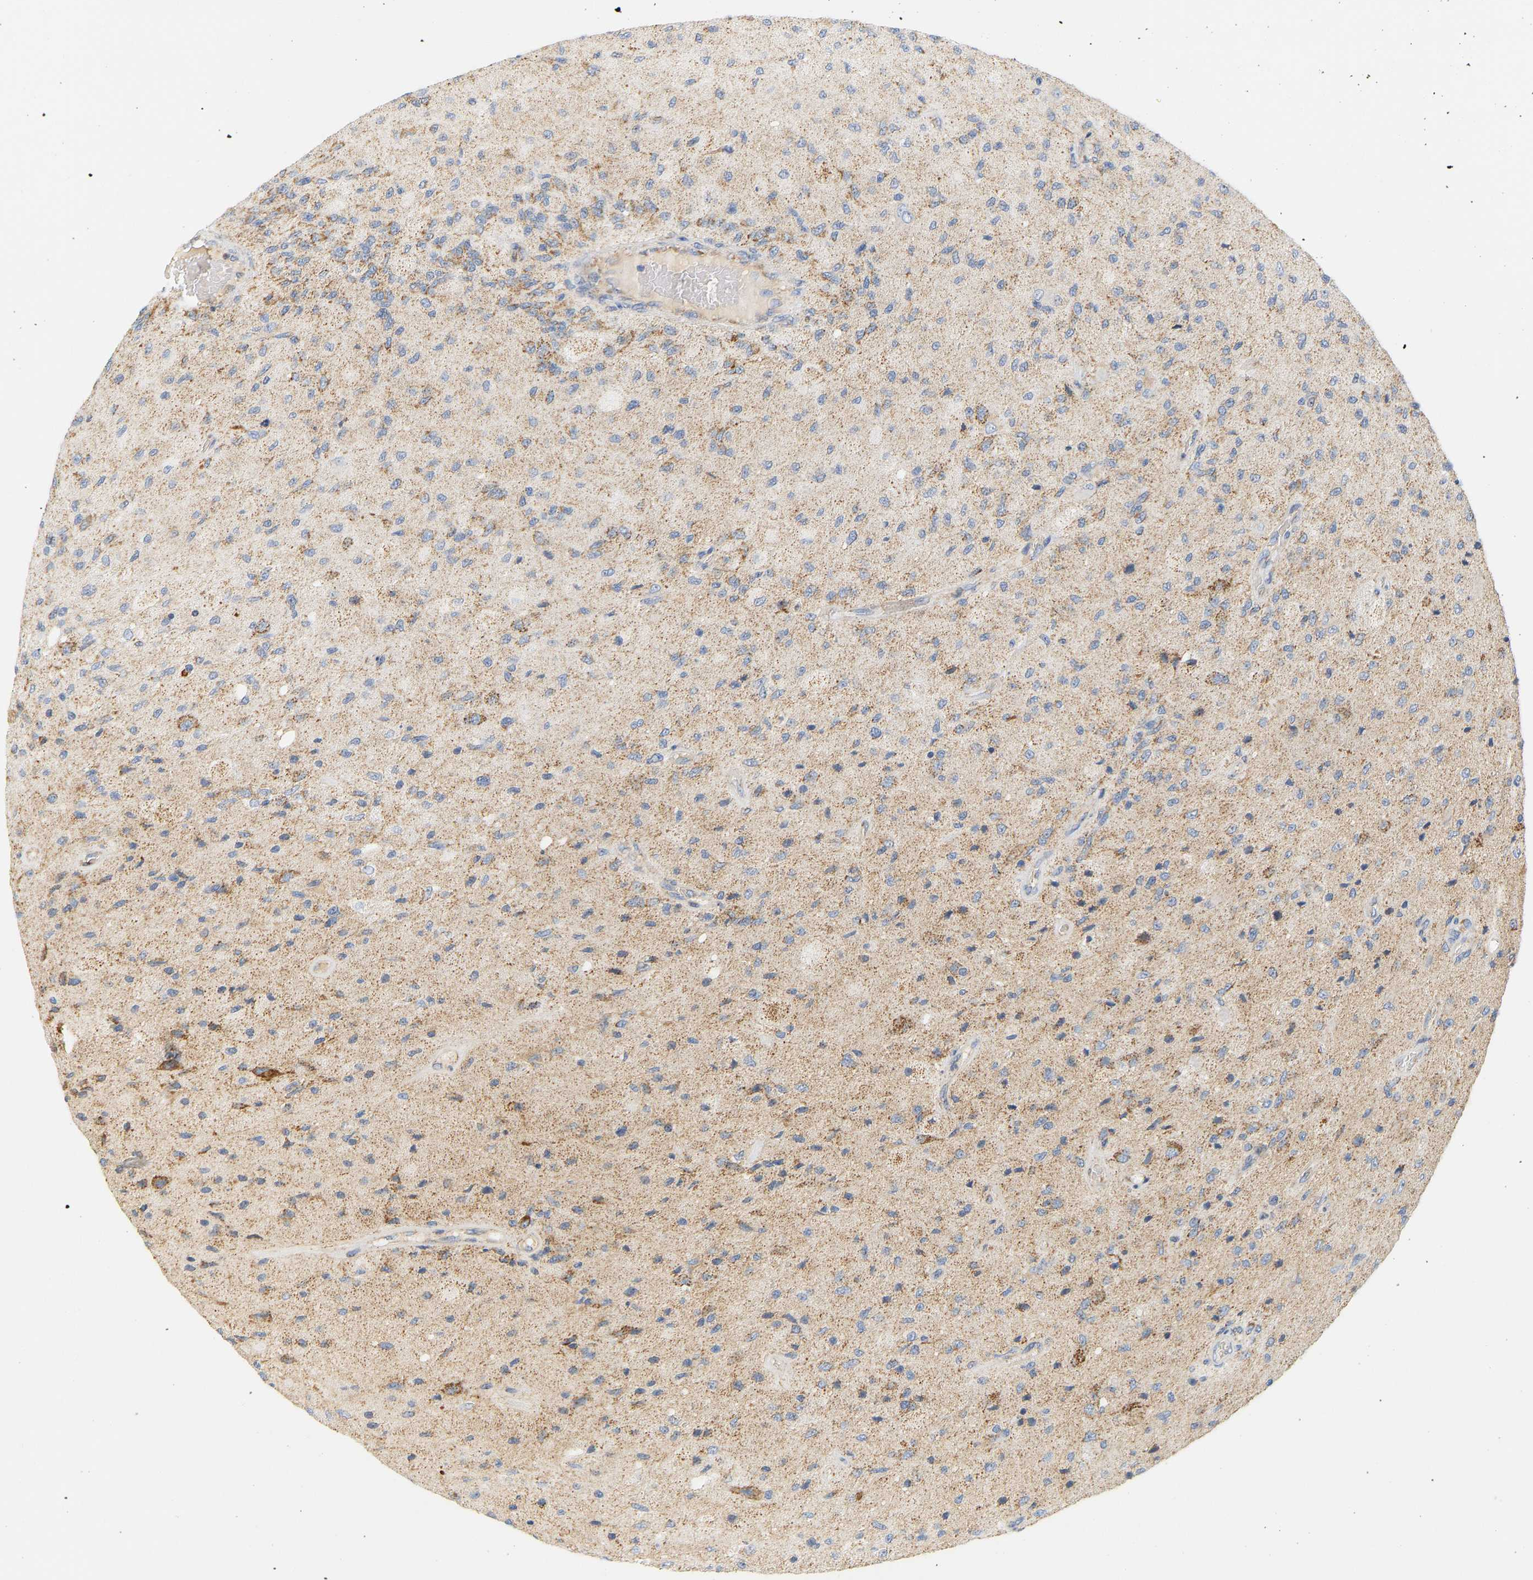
{"staining": {"intensity": "moderate", "quantity": ">75%", "location": "cytoplasmic/membranous"}, "tissue": "glioma", "cell_type": "Tumor cells", "image_type": "cancer", "snomed": [{"axis": "morphology", "description": "Normal tissue, NOS"}, {"axis": "morphology", "description": "Glioma, malignant, High grade"}, {"axis": "topography", "description": "Cerebral cortex"}], "caption": "Immunohistochemical staining of glioma demonstrates medium levels of moderate cytoplasmic/membranous expression in about >75% of tumor cells.", "gene": "GRPEL2", "patient": {"sex": "male", "age": 77}}